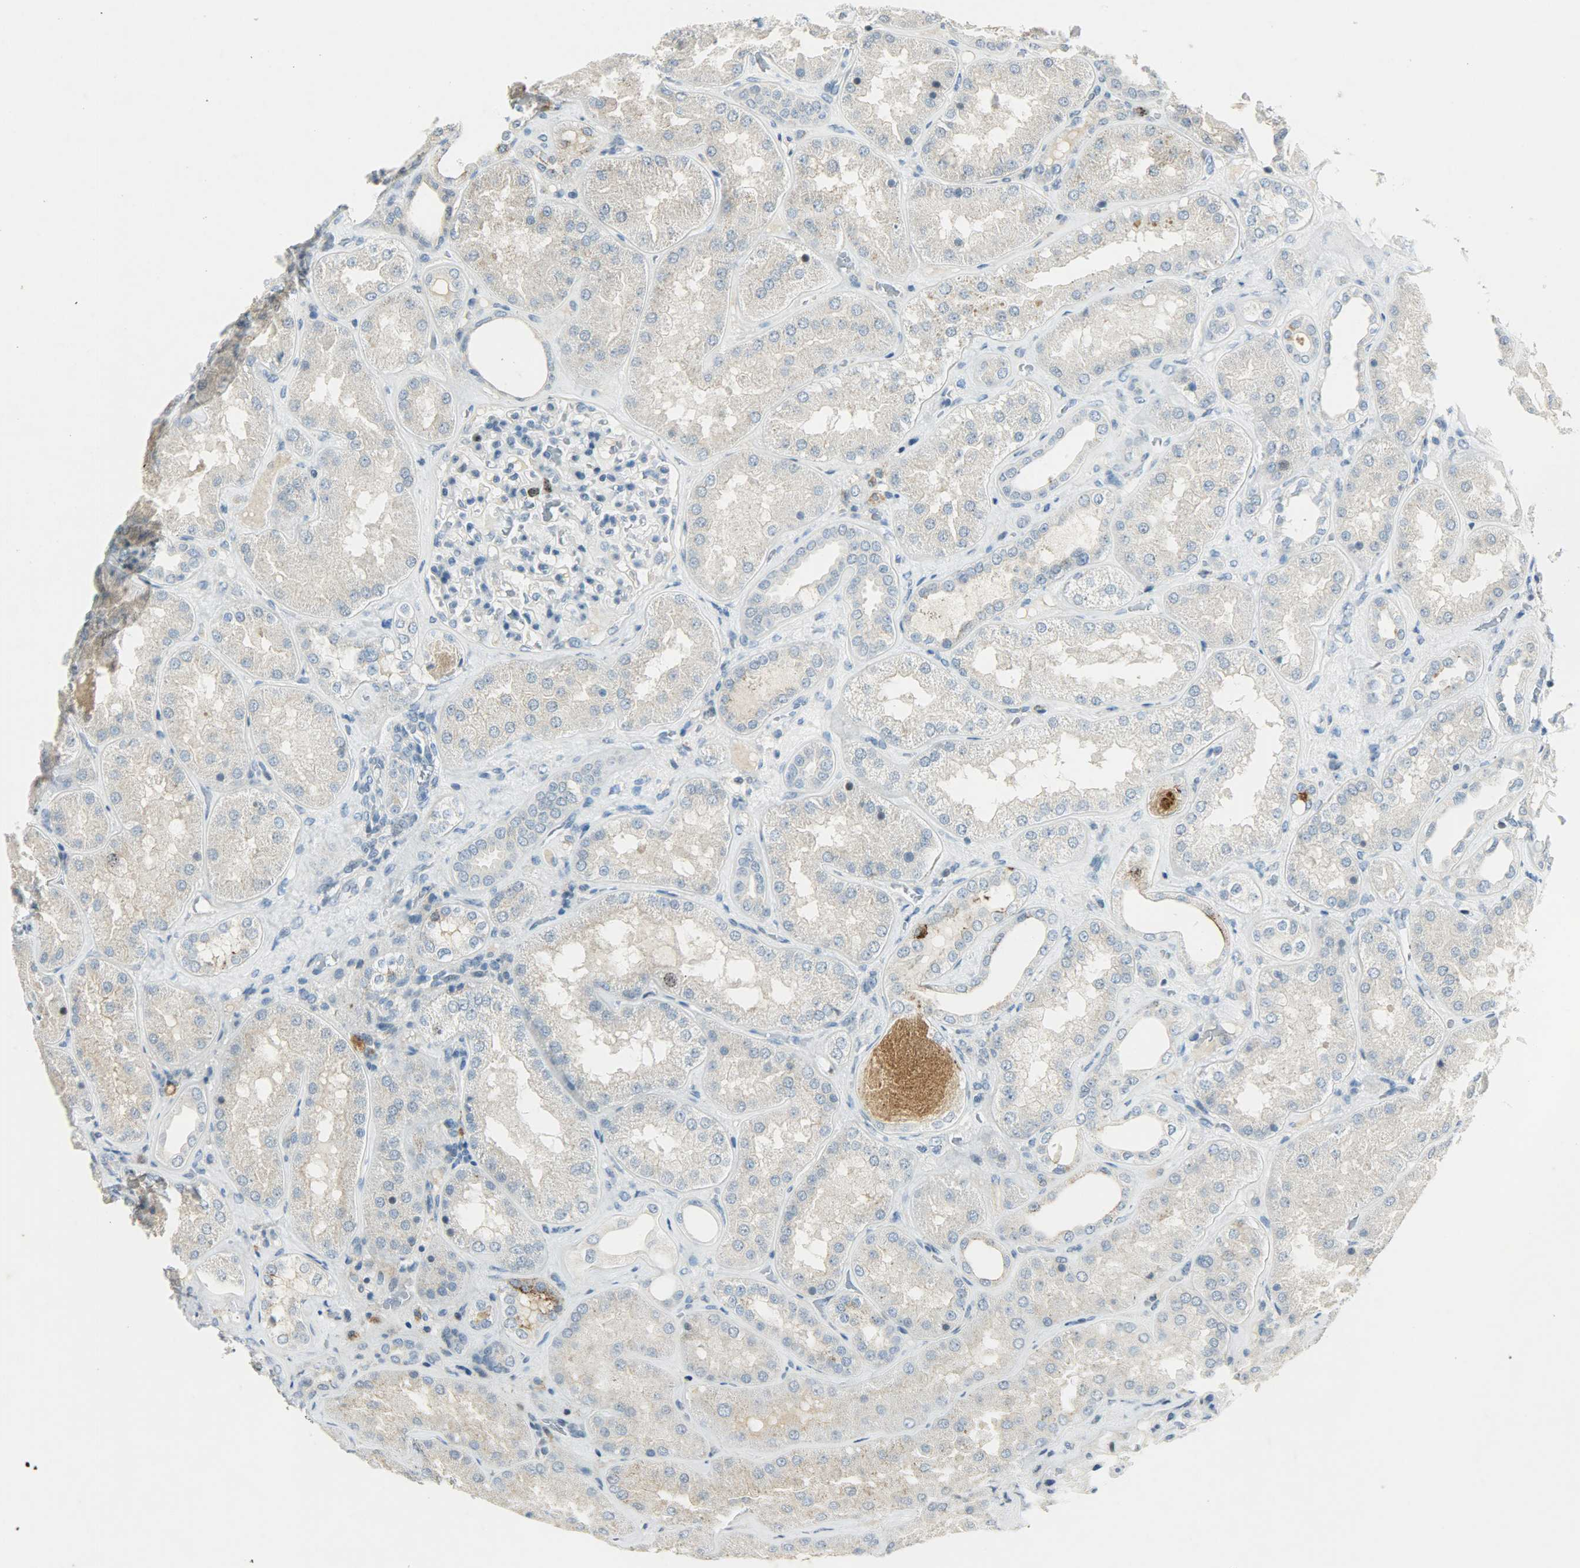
{"staining": {"intensity": "negative", "quantity": "none", "location": "none"}, "tissue": "kidney", "cell_type": "Cells in glomeruli", "image_type": "normal", "snomed": [{"axis": "morphology", "description": "Normal tissue, NOS"}, {"axis": "topography", "description": "Kidney"}], "caption": "High power microscopy photomicrograph of an IHC image of unremarkable kidney, revealing no significant staining in cells in glomeruli.", "gene": "AURKB", "patient": {"sex": "female", "age": 56}}